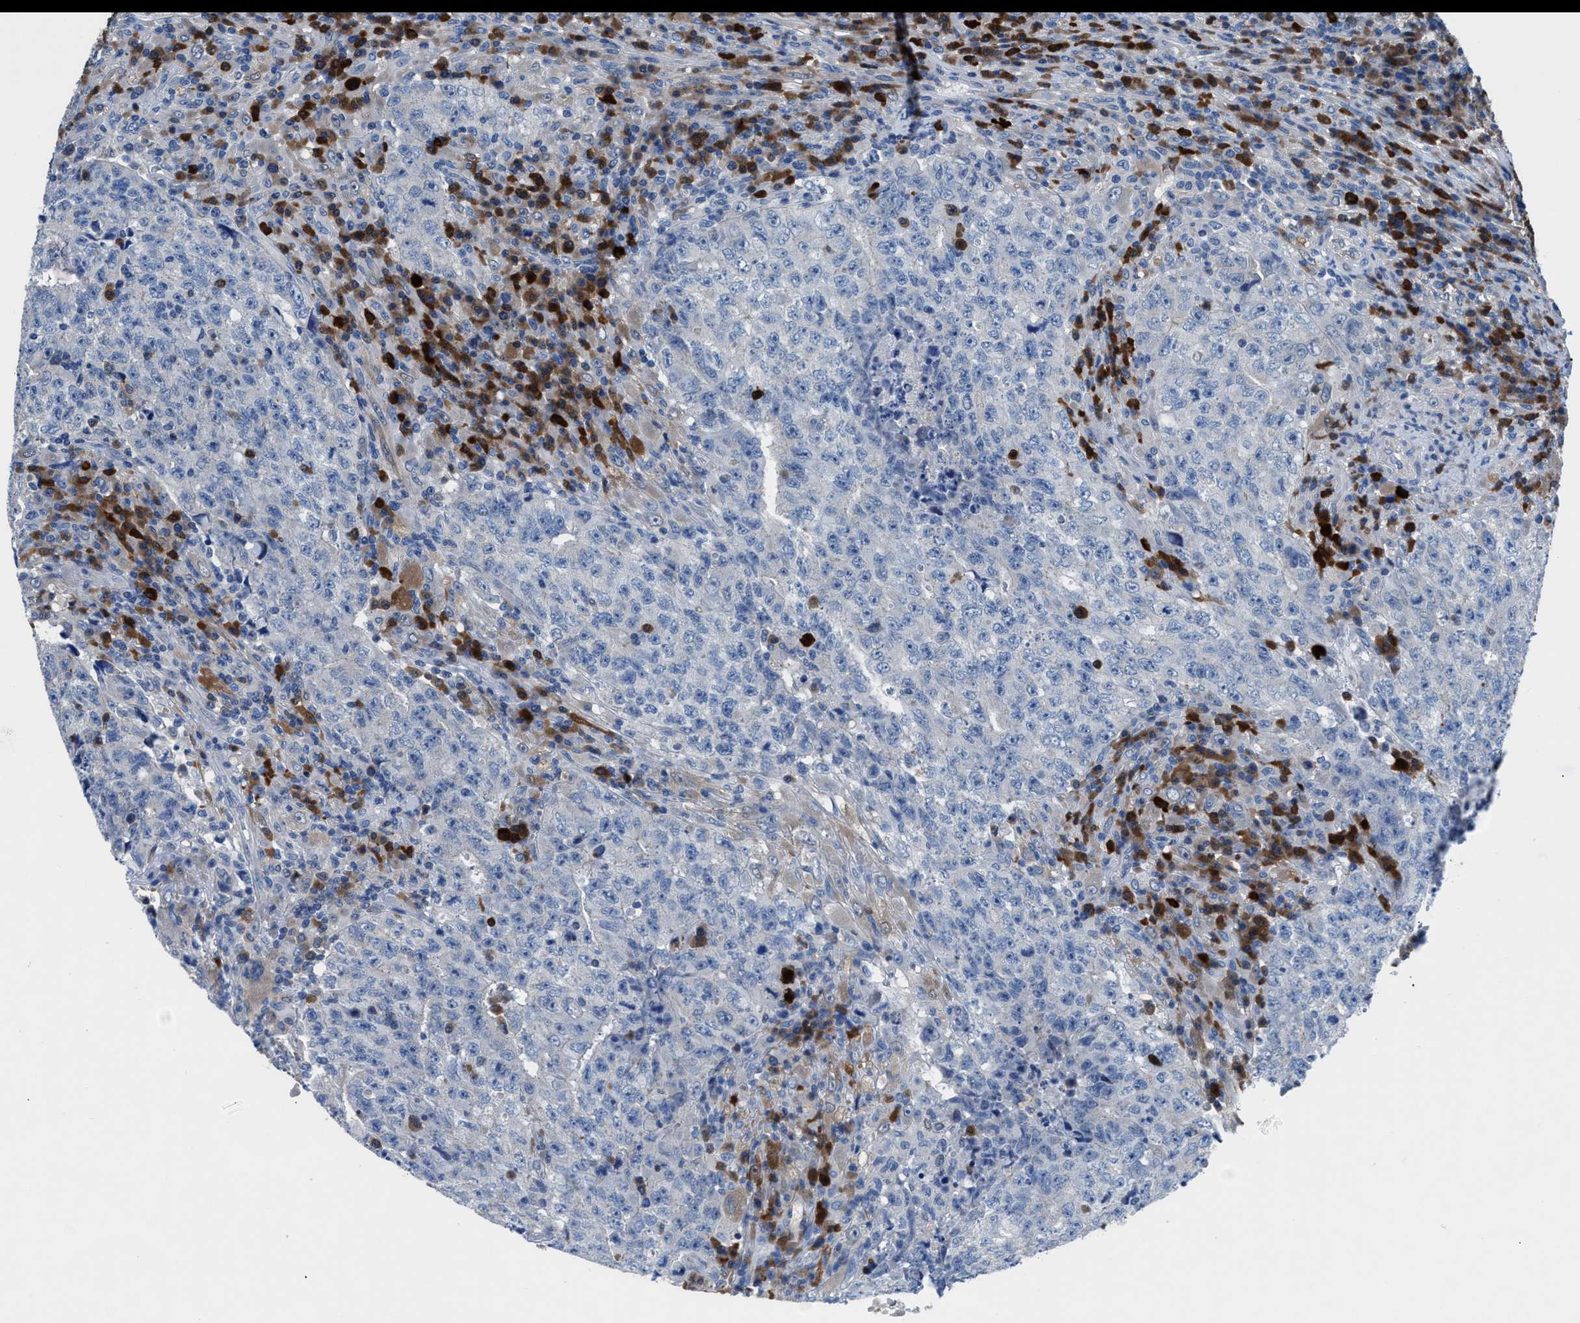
{"staining": {"intensity": "negative", "quantity": "none", "location": "none"}, "tissue": "testis cancer", "cell_type": "Tumor cells", "image_type": "cancer", "snomed": [{"axis": "morphology", "description": "Necrosis, NOS"}, {"axis": "morphology", "description": "Carcinoma, Embryonal, NOS"}, {"axis": "topography", "description": "Testis"}], "caption": "An immunohistochemistry photomicrograph of embryonal carcinoma (testis) is shown. There is no staining in tumor cells of embryonal carcinoma (testis).", "gene": "UAP1", "patient": {"sex": "male", "age": 19}}